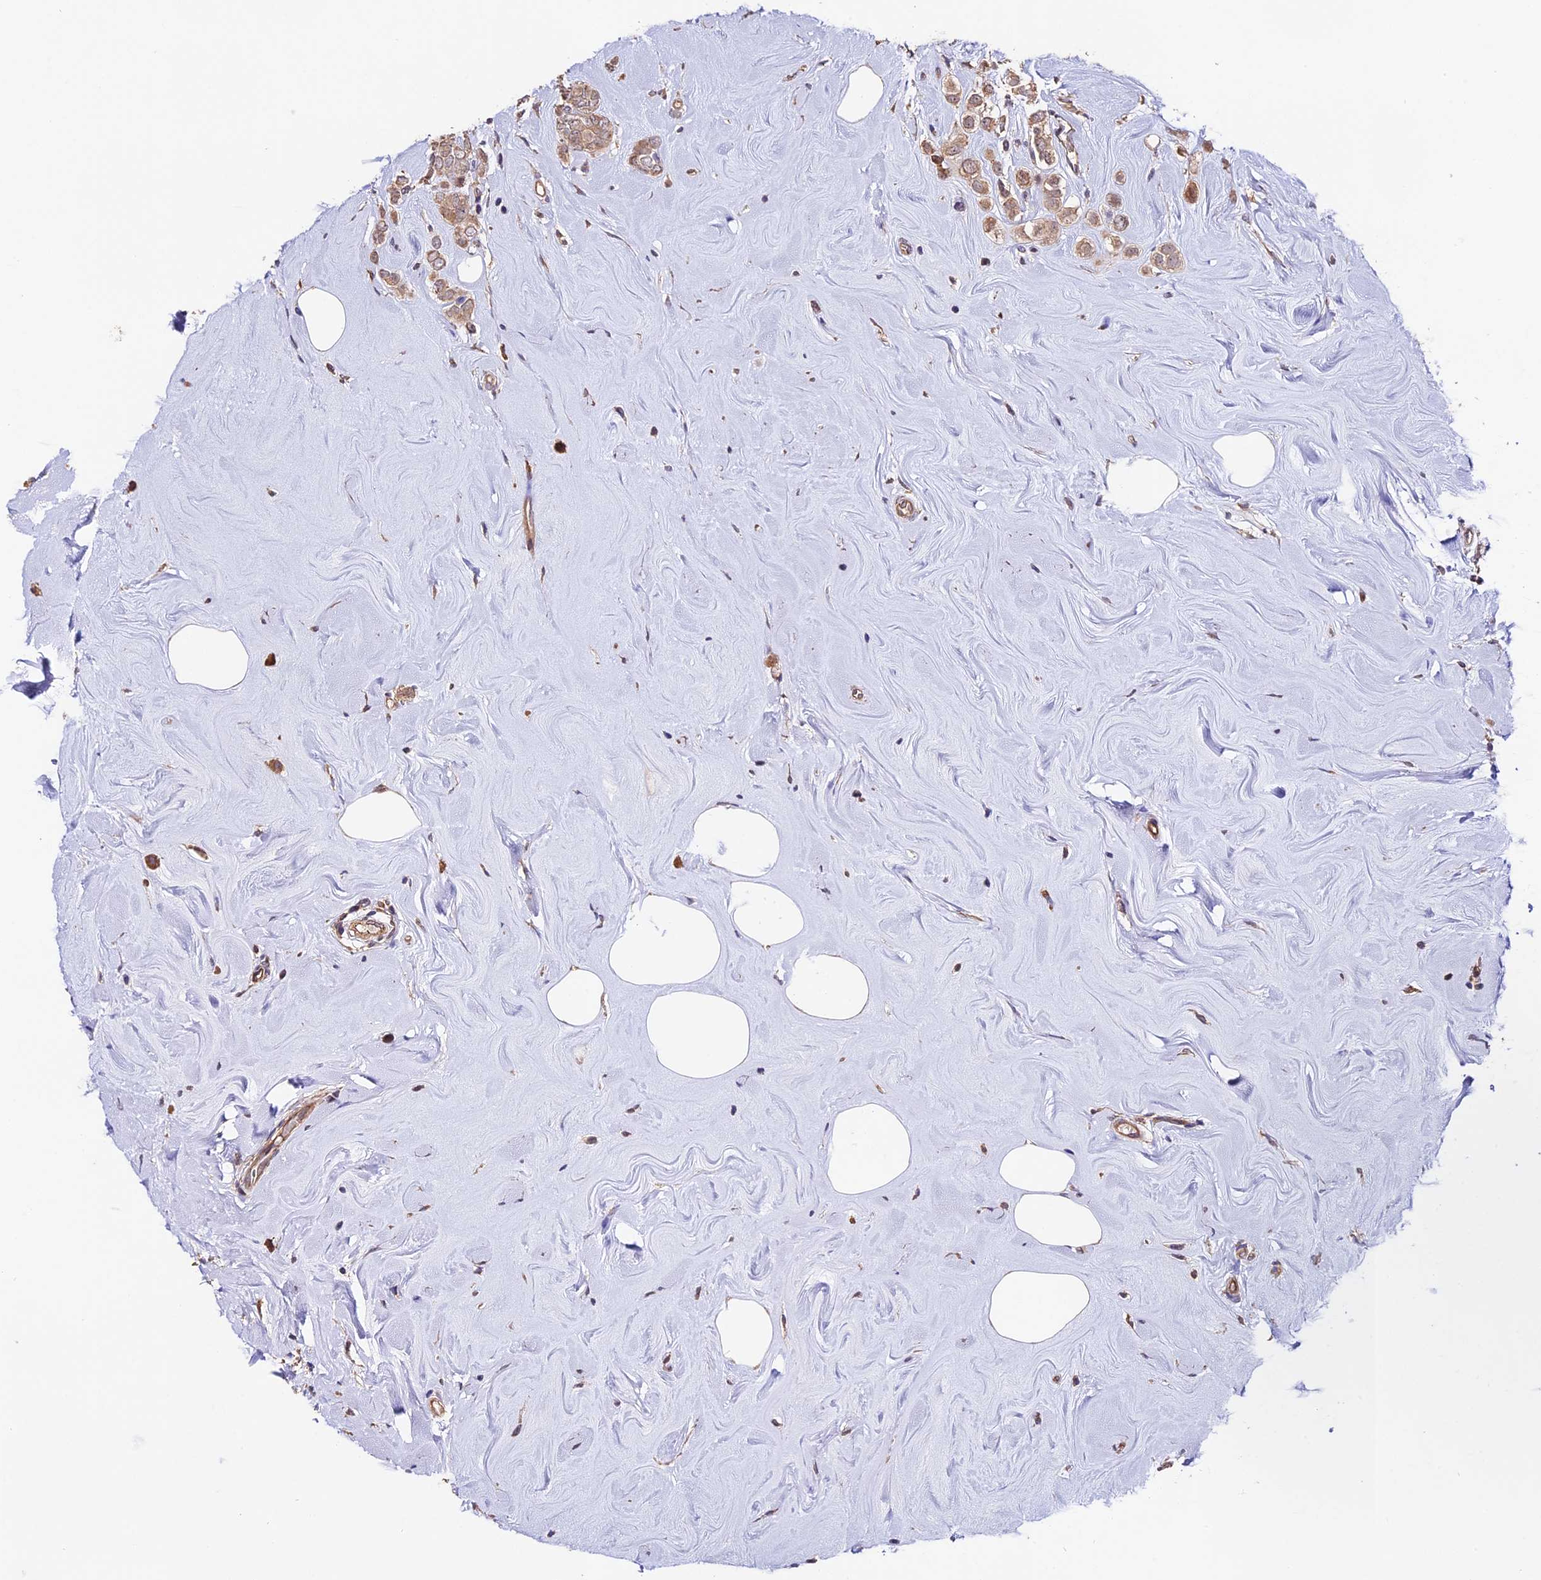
{"staining": {"intensity": "moderate", "quantity": ">75%", "location": "cytoplasmic/membranous"}, "tissue": "breast cancer", "cell_type": "Tumor cells", "image_type": "cancer", "snomed": [{"axis": "morphology", "description": "Lobular carcinoma"}, {"axis": "topography", "description": "Breast"}], "caption": "This histopathology image reveals IHC staining of lobular carcinoma (breast), with medium moderate cytoplasmic/membranous positivity in about >75% of tumor cells.", "gene": "CES3", "patient": {"sex": "female", "age": 47}}